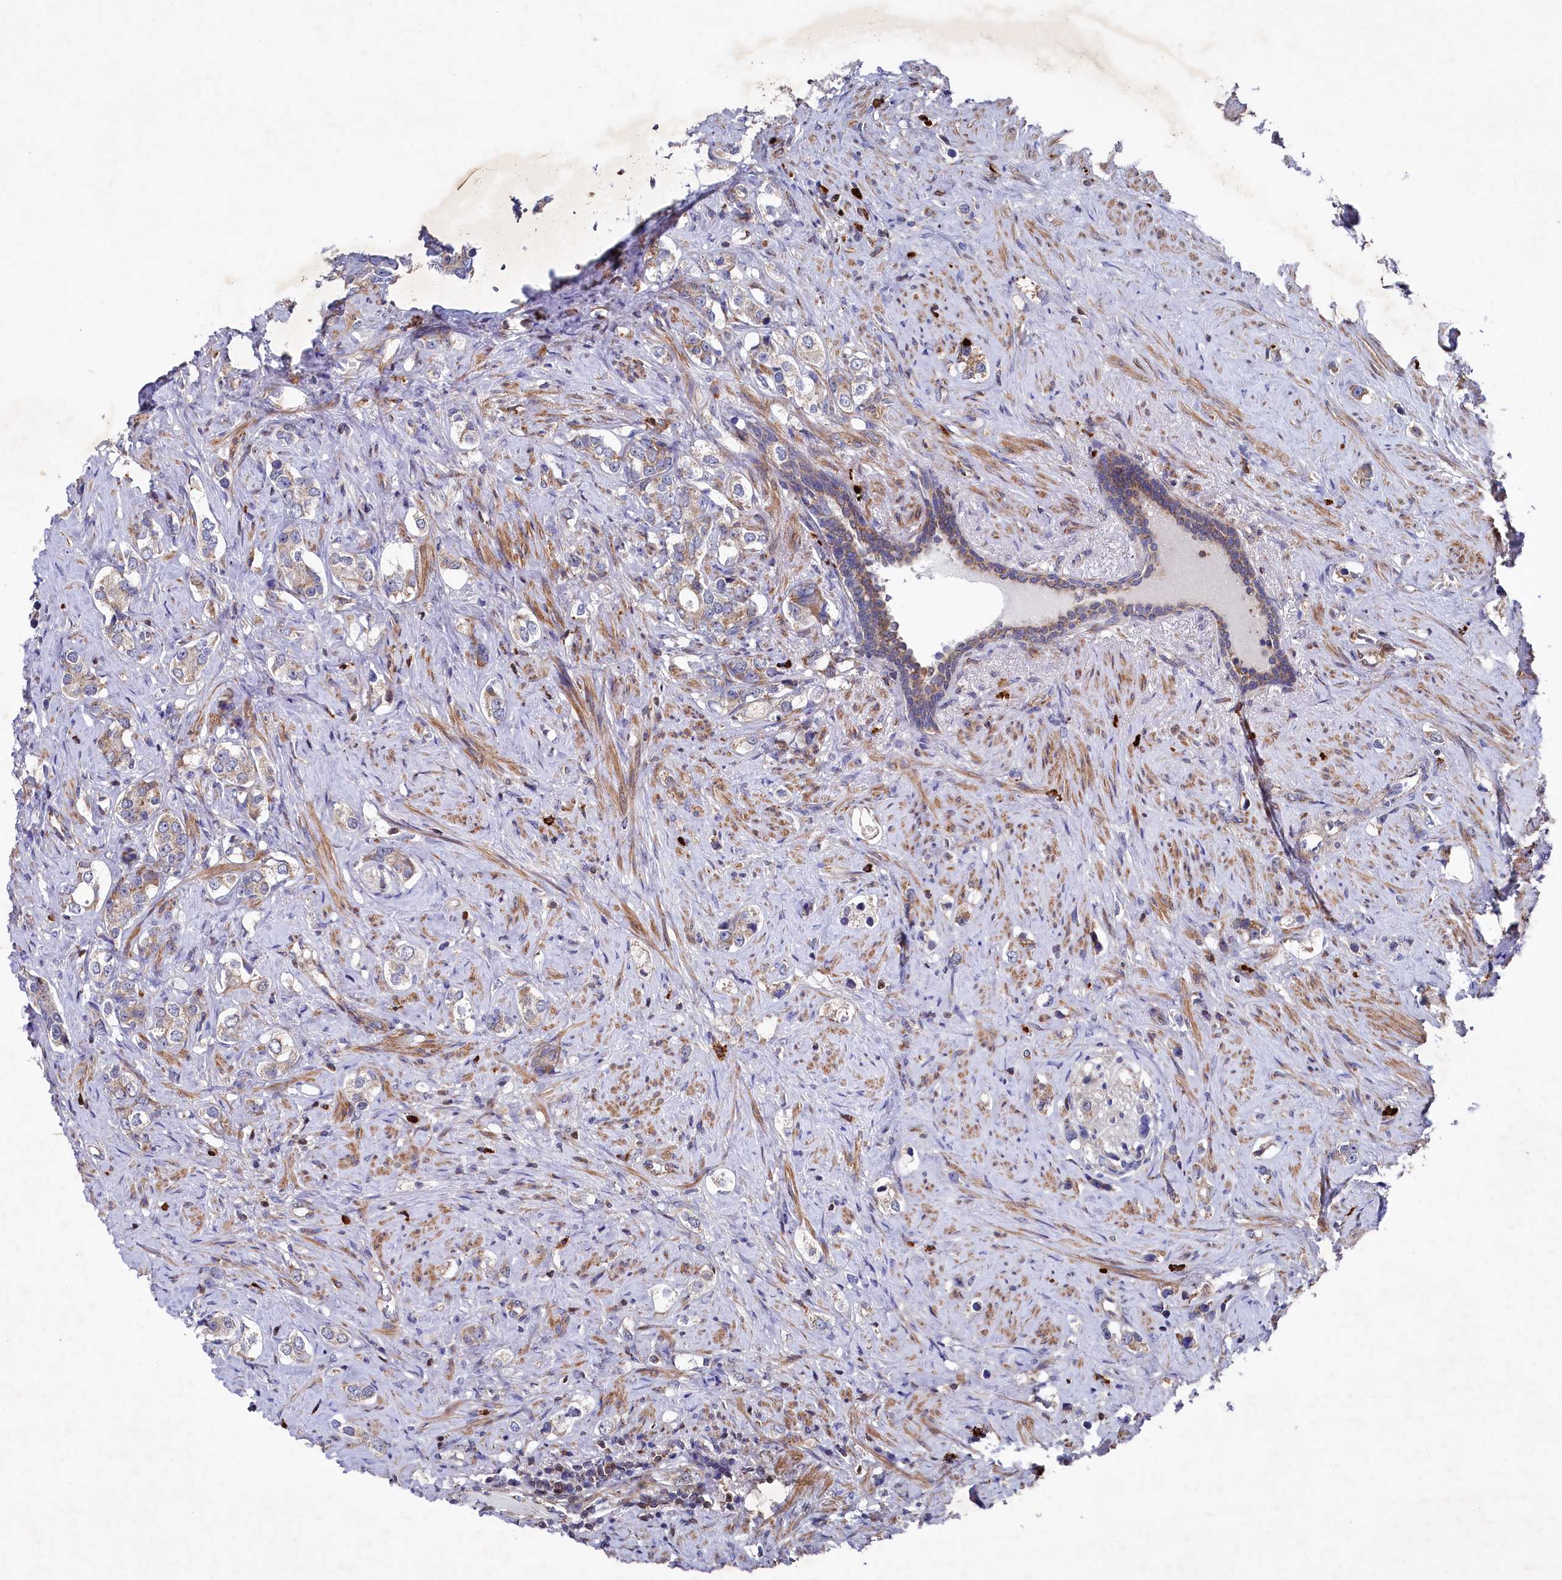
{"staining": {"intensity": "moderate", "quantity": ">75%", "location": "cytoplasmic/membranous"}, "tissue": "prostate cancer", "cell_type": "Tumor cells", "image_type": "cancer", "snomed": [{"axis": "morphology", "description": "Adenocarcinoma, High grade"}, {"axis": "topography", "description": "Prostate"}], "caption": "Prostate cancer (adenocarcinoma (high-grade)) stained with a protein marker exhibits moderate staining in tumor cells.", "gene": "CHCHD1", "patient": {"sex": "male", "age": 63}}